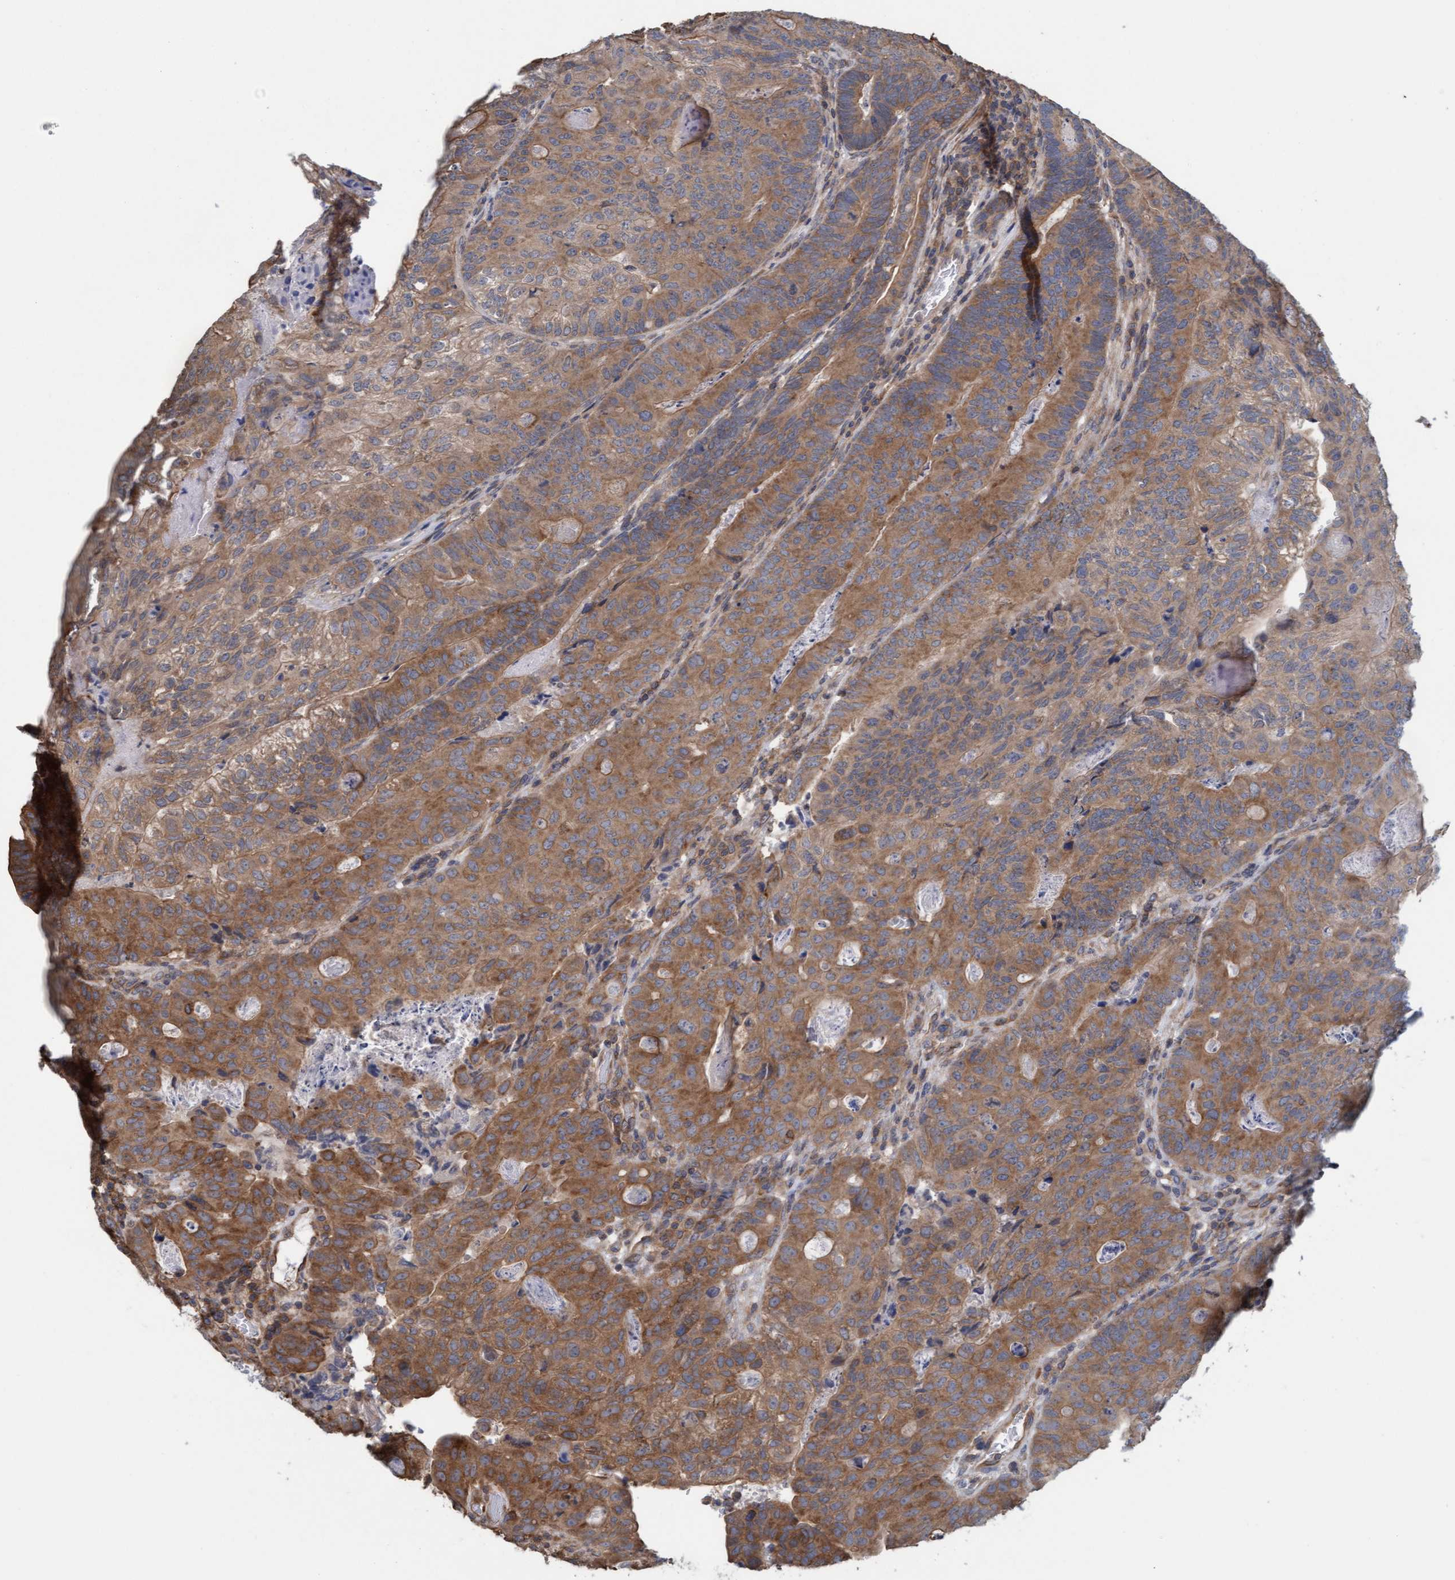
{"staining": {"intensity": "moderate", "quantity": ">75%", "location": "cytoplasmic/membranous"}, "tissue": "colorectal cancer", "cell_type": "Tumor cells", "image_type": "cancer", "snomed": [{"axis": "morphology", "description": "Adenocarcinoma, NOS"}, {"axis": "topography", "description": "Colon"}], "caption": "This is a micrograph of IHC staining of colorectal cancer, which shows moderate staining in the cytoplasmic/membranous of tumor cells.", "gene": "FXR2", "patient": {"sex": "female", "age": 67}}